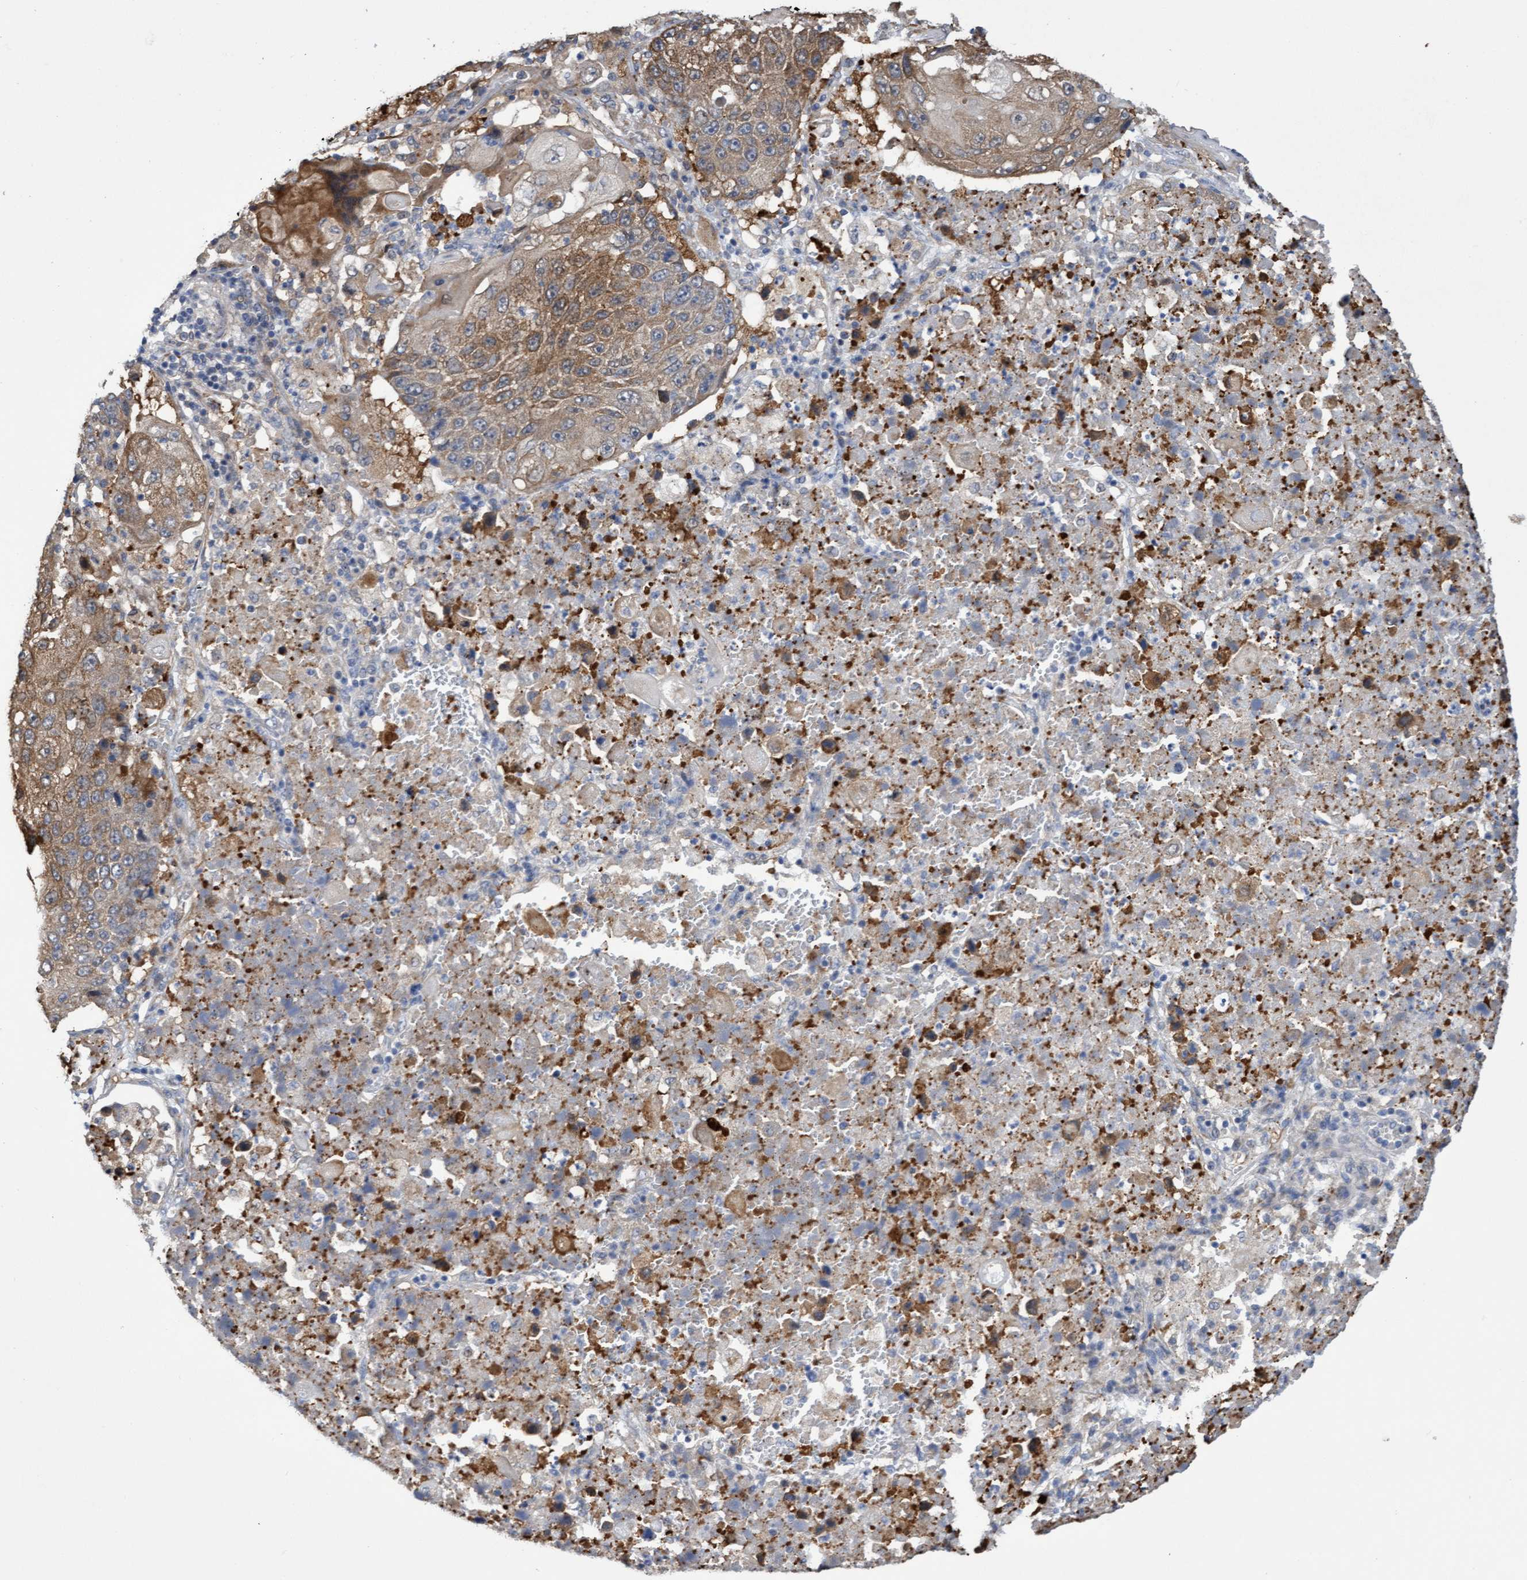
{"staining": {"intensity": "moderate", "quantity": ">75%", "location": "cytoplasmic/membranous"}, "tissue": "lung cancer", "cell_type": "Tumor cells", "image_type": "cancer", "snomed": [{"axis": "morphology", "description": "Squamous cell carcinoma, NOS"}, {"axis": "topography", "description": "Lung"}], "caption": "Human lung cancer stained with a brown dye shows moderate cytoplasmic/membranous positive positivity in approximately >75% of tumor cells.", "gene": "ITFG1", "patient": {"sex": "male", "age": 61}}